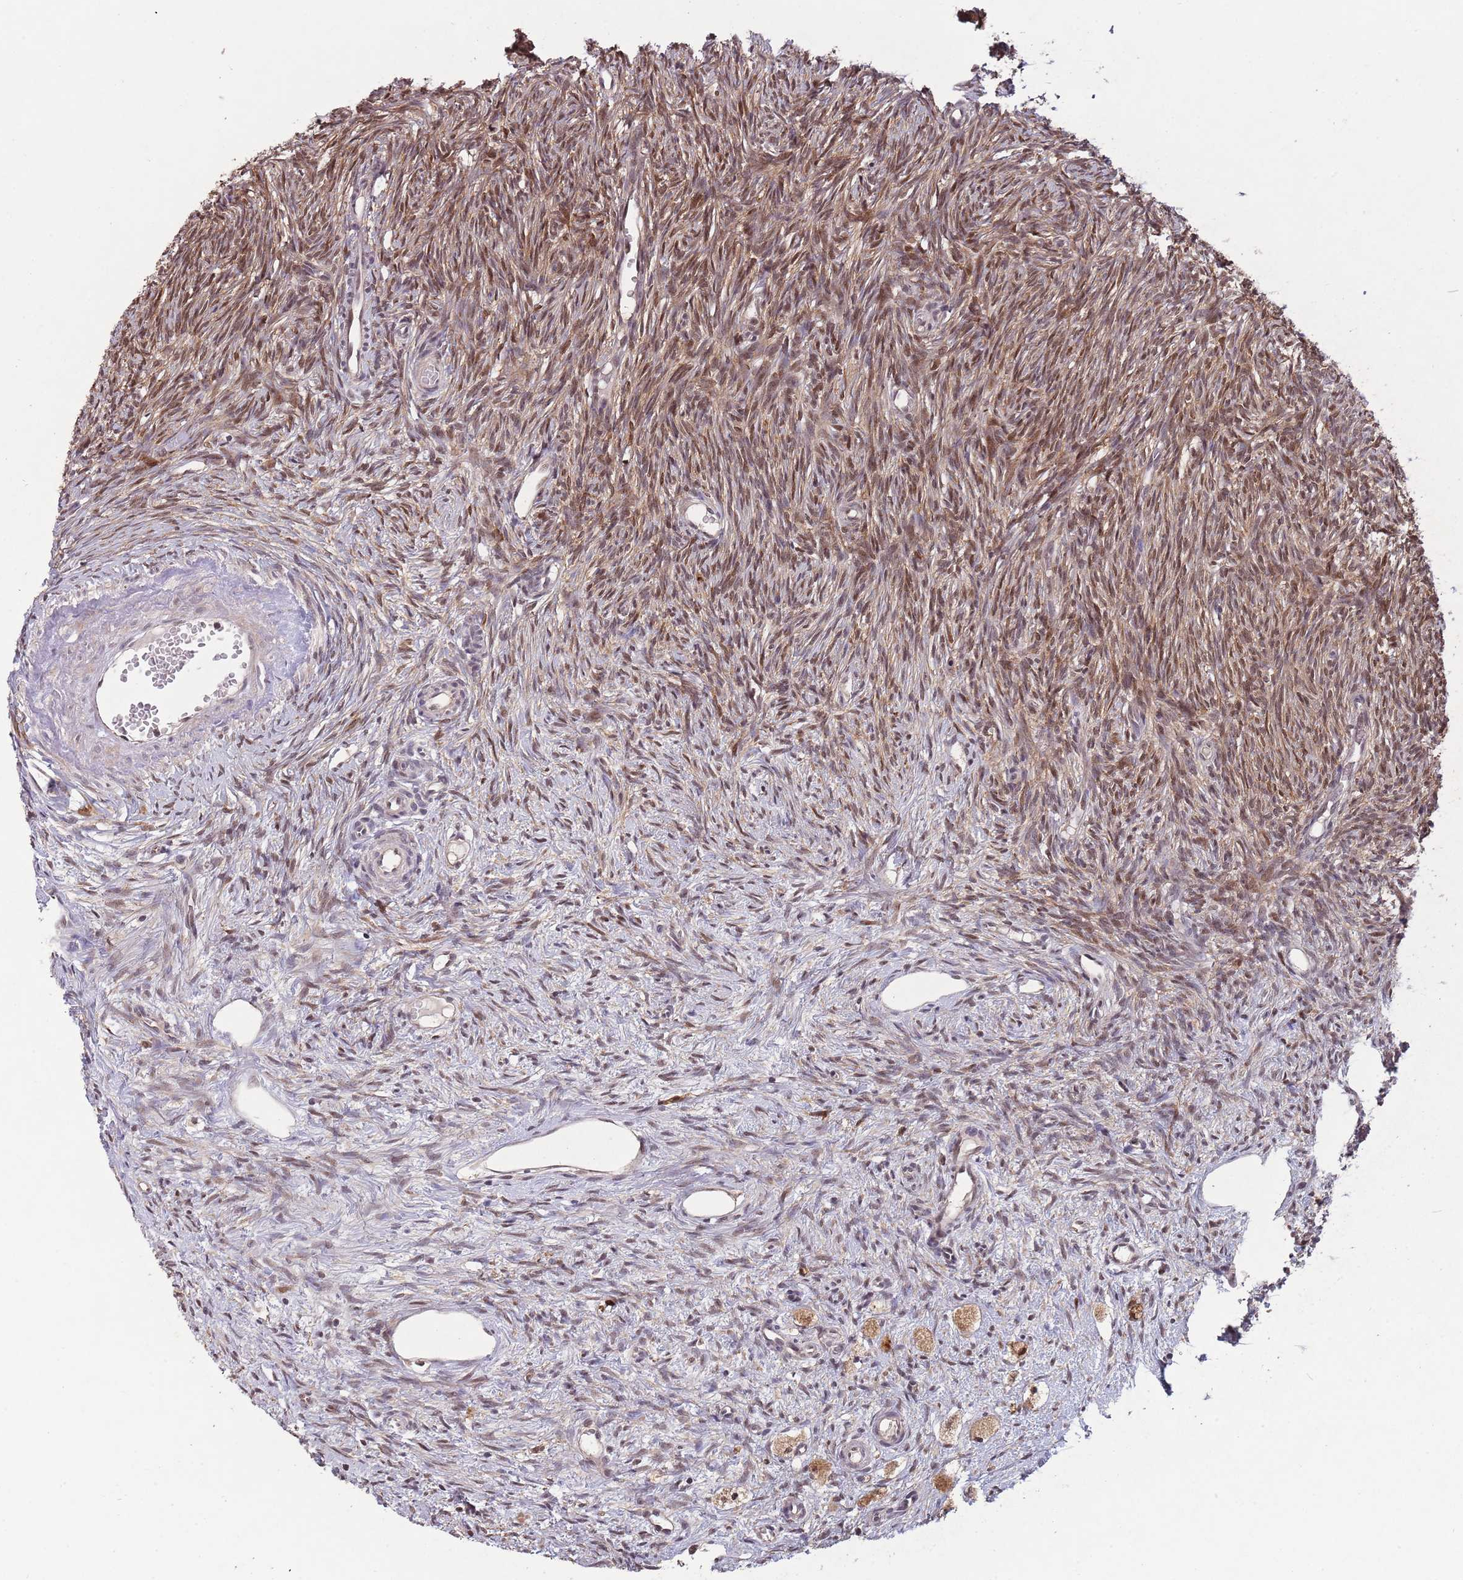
{"staining": {"intensity": "moderate", "quantity": ">75%", "location": "cytoplasmic/membranous"}, "tissue": "ovary", "cell_type": "Follicle cells", "image_type": "normal", "snomed": [{"axis": "morphology", "description": "Normal tissue, NOS"}, {"axis": "topography", "description": "Ovary"}], "caption": "Immunohistochemical staining of unremarkable ovary shows moderate cytoplasmic/membranous protein expression in approximately >75% of follicle cells. The staining is performed using DAB (3,3'-diaminobenzidine) brown chromogen to label protein expression. The nuclei are counter-stained blue using hematoxylin.", "gene": "ZNF639", "patient": {"sex": "female", "age": 51}}